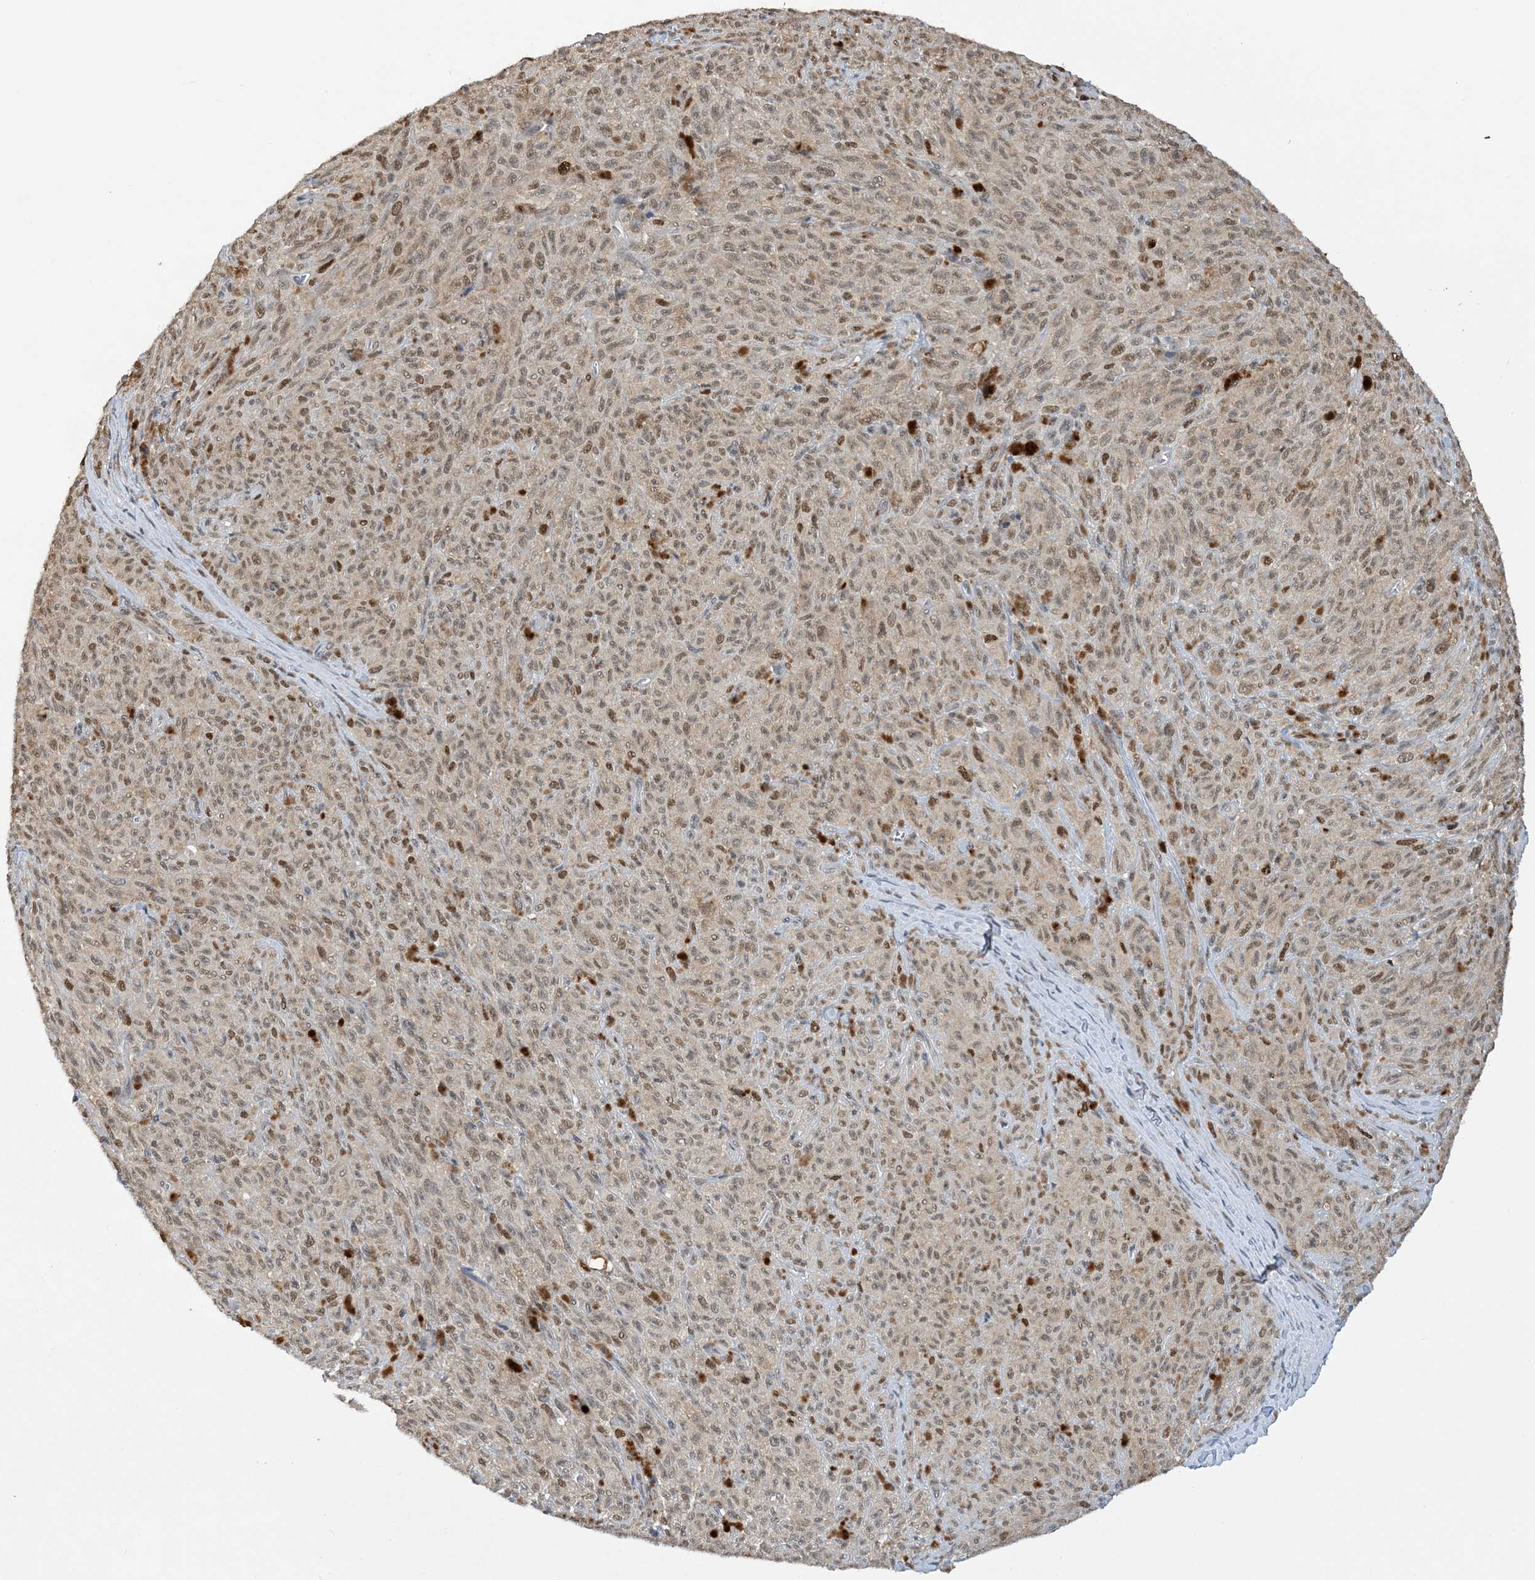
{"staining": {"intensity": "weak", "quantity": ">75%", "location": "nuclear"}, "tissue": "melanoma", "cell_type": "Tumor cells", "image_type": "cancer", "snomed": [{"axis": "morphology", "description": "Malignant melanoma, NOS"}, {"axis": "topography", "description": "Skin"}], "caption": "Weak nuclear expression is seen in about >75% of tumor cells in melanoma.", "gene": "ACYP2", "patient": {"sex": "female", "age": 82}}